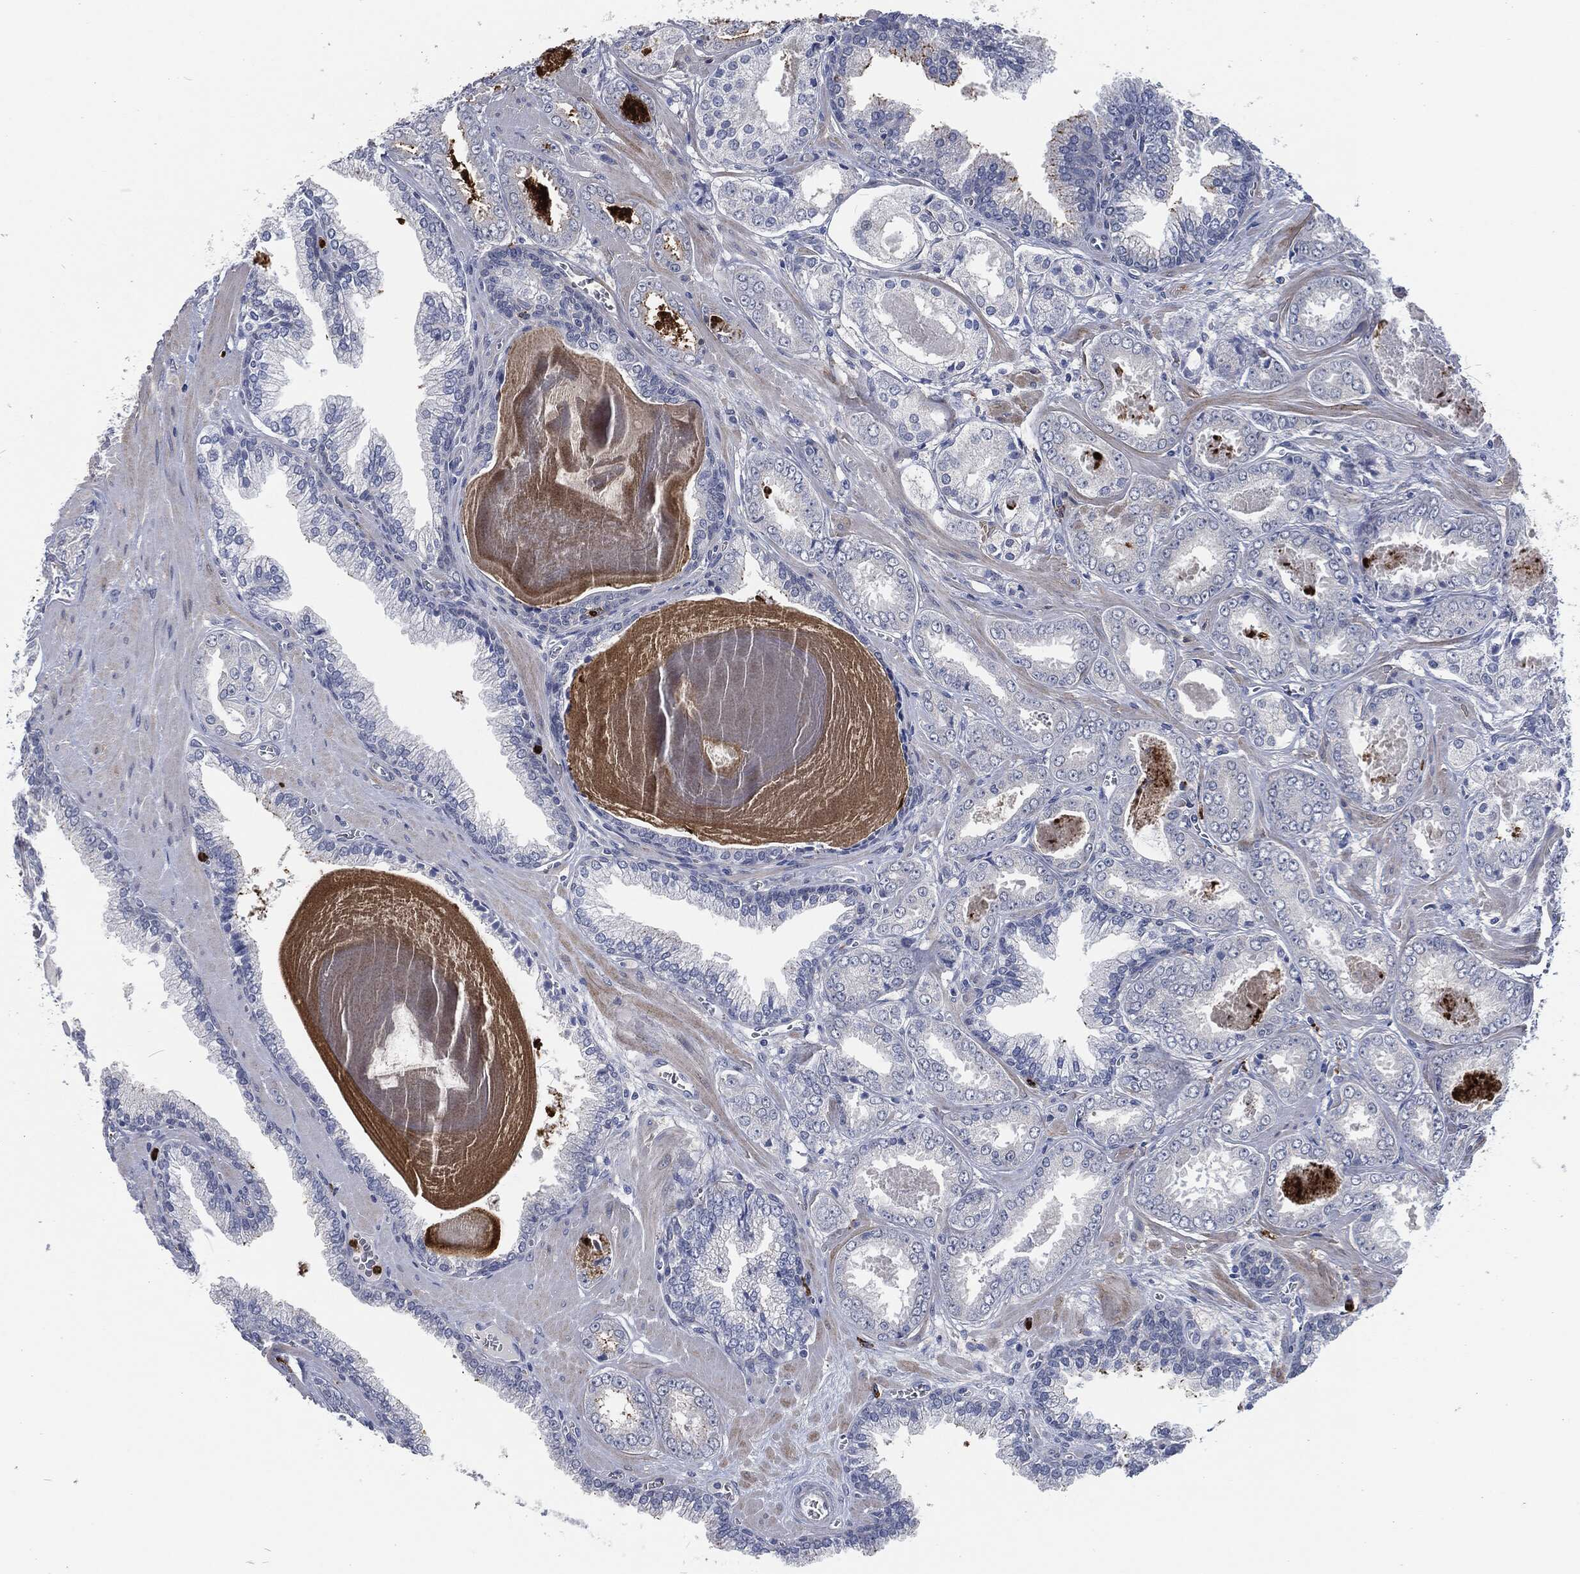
{"staining": {"intensity": "negative", "quantity": "none", "location": "none"}, "tissue": "prostate cancer", "cell_type": "Tumor cells", "image_type": "cancer", "snomed": [{"axis": "morphology", "description": "Adenocarcinoma, NOS"}, {"axis": "topography", "description": "Prostate"}], "caption": "The photomicrograph demonstrates no staining of tumor cells in prostate cancer (adenocarcinoma).", "gene": "MPO", "patient": {"sex": "male", "age": 56}}